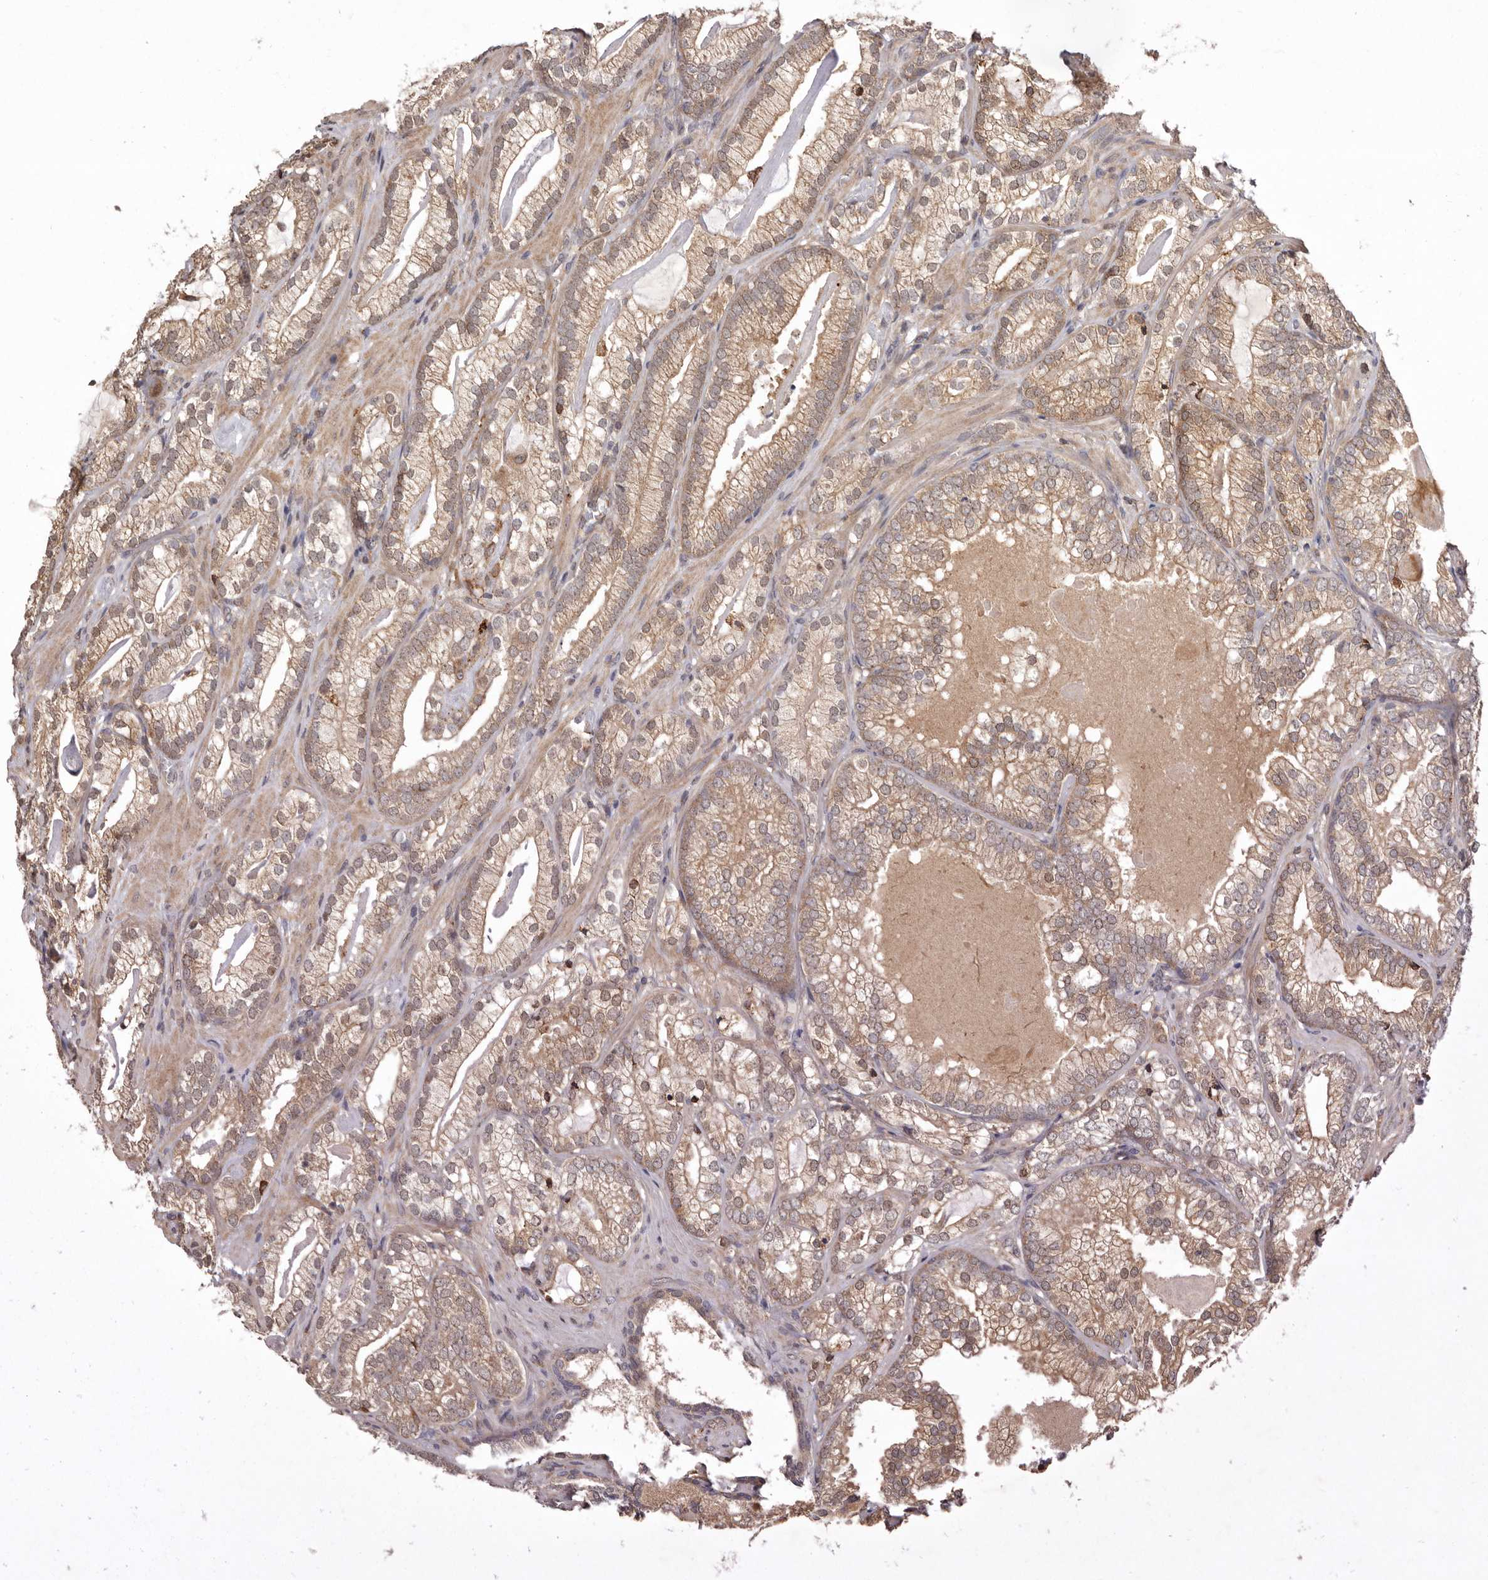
{"staining": {"intensity": "moderate", "quantity": "25%-75%", "location": "cytoplasmic/membranous"}, "tissue": "prostate cancer", "cell_type": "Tumor cells", "image_type": "cancer", "snomed": [{"axis": "morphology", "description": "Adenocarcinoma, Low grade"}, {"axis": "topography", "description": "Prostate"}], "caption": "IHC (DAB) staining of human prostate cancer (adenocarcinoma (low-grade)) displays moderate cytoplasmic/membranous protein staining in approximately 25%-75% of tumor cells.", "gene": "RRM2B", "patient": {"sex": "male", "age": 72}}